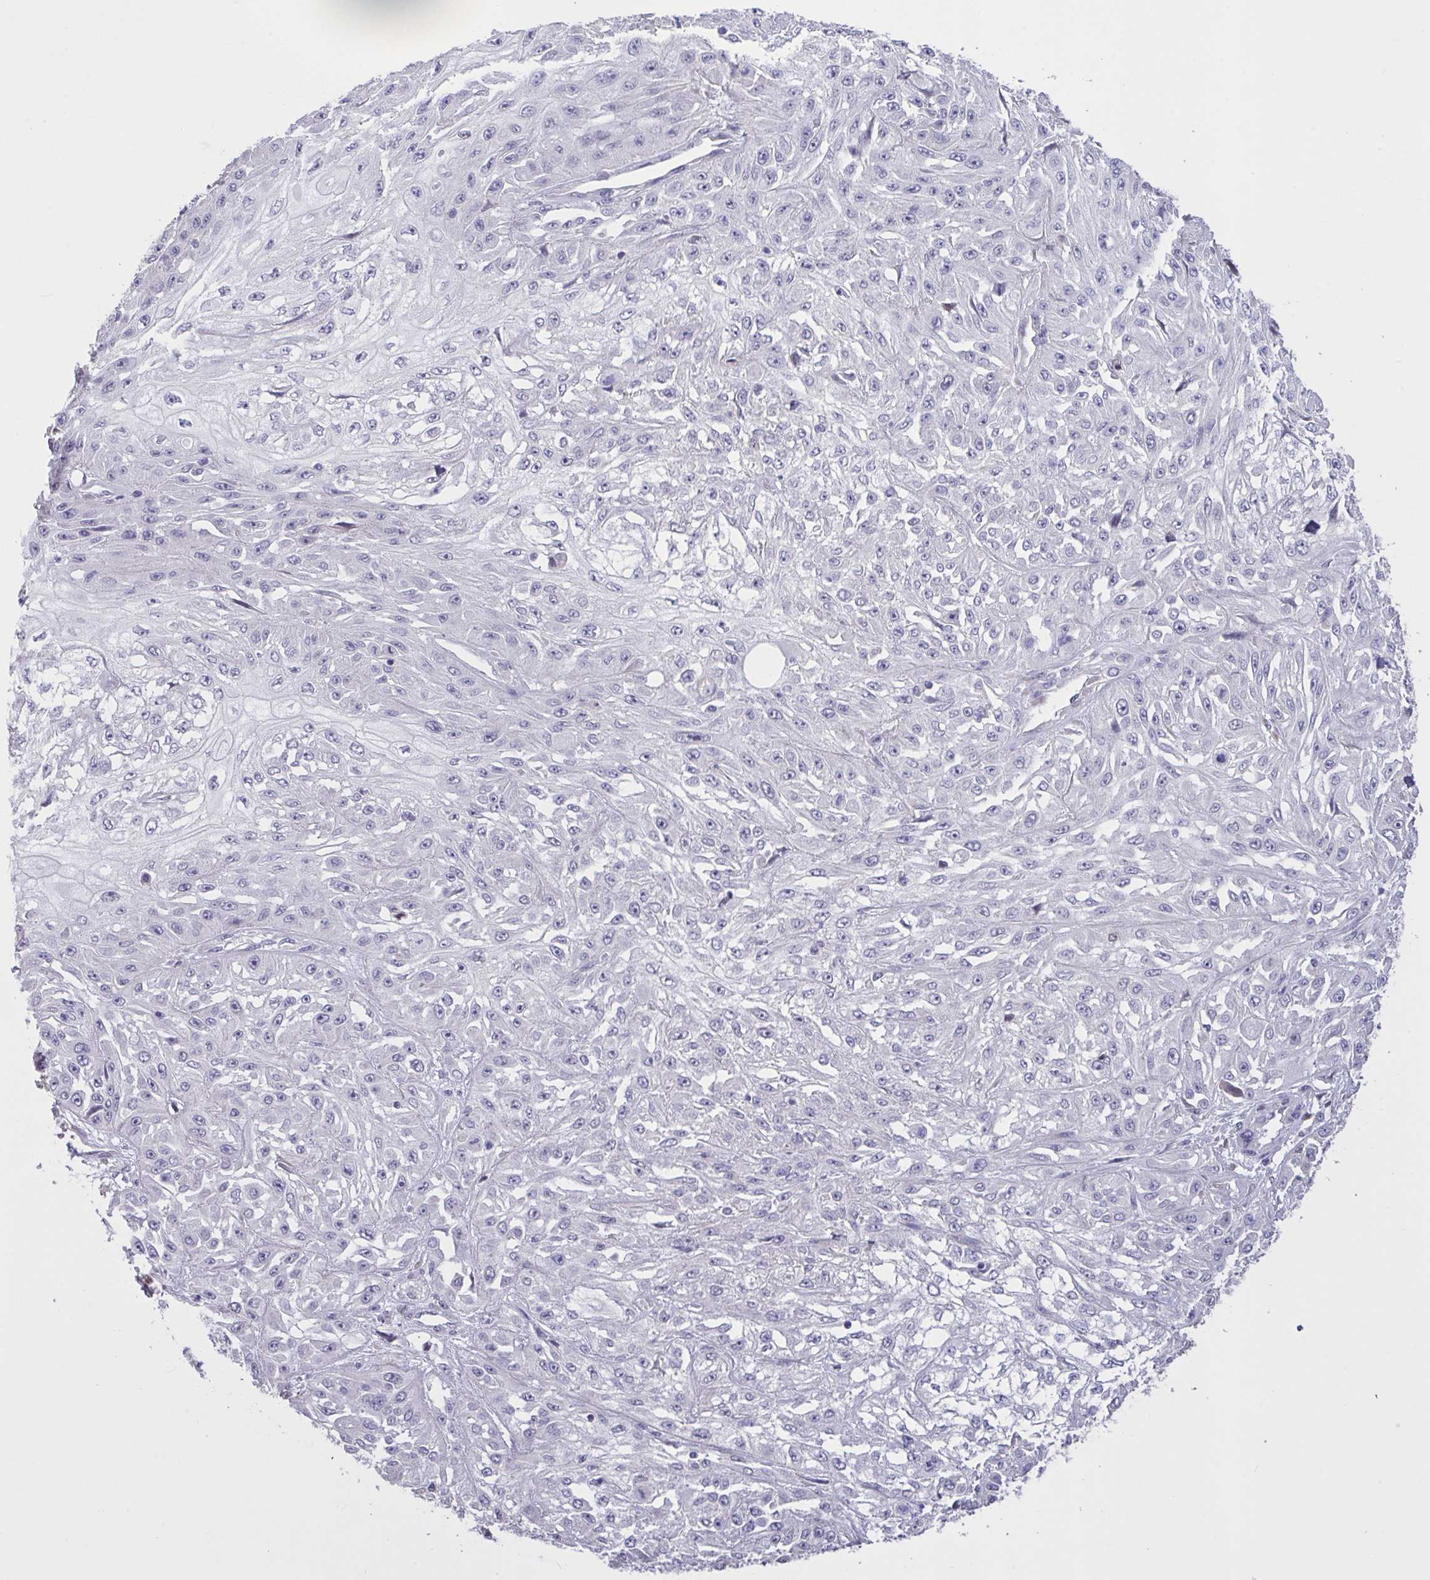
{"staining": {"intensity": "negative", "quantity": "none", "location": "none"}, "tissue": "skin cancer", "cell_type": "Tumor cells", "image_type": "cancer", "snomed": [{"axis": "morphology", "description": "Squamous cell carcinoma, NOS"}, {"axis": "morphology", "description": "Squamous cell carcinoma, metastatic, NOS"}, {"axis": "topography", "description": "Skin"}, {"axis": "topography", "description": "Lymph node"}], "caption": "Squamous cell carcinoma (skin) was stained to show a protein in brown. There is no significant staining in tumor cells.", "gene": "MRGPRX2", "patient": {"sex": "male", "age": 75}}